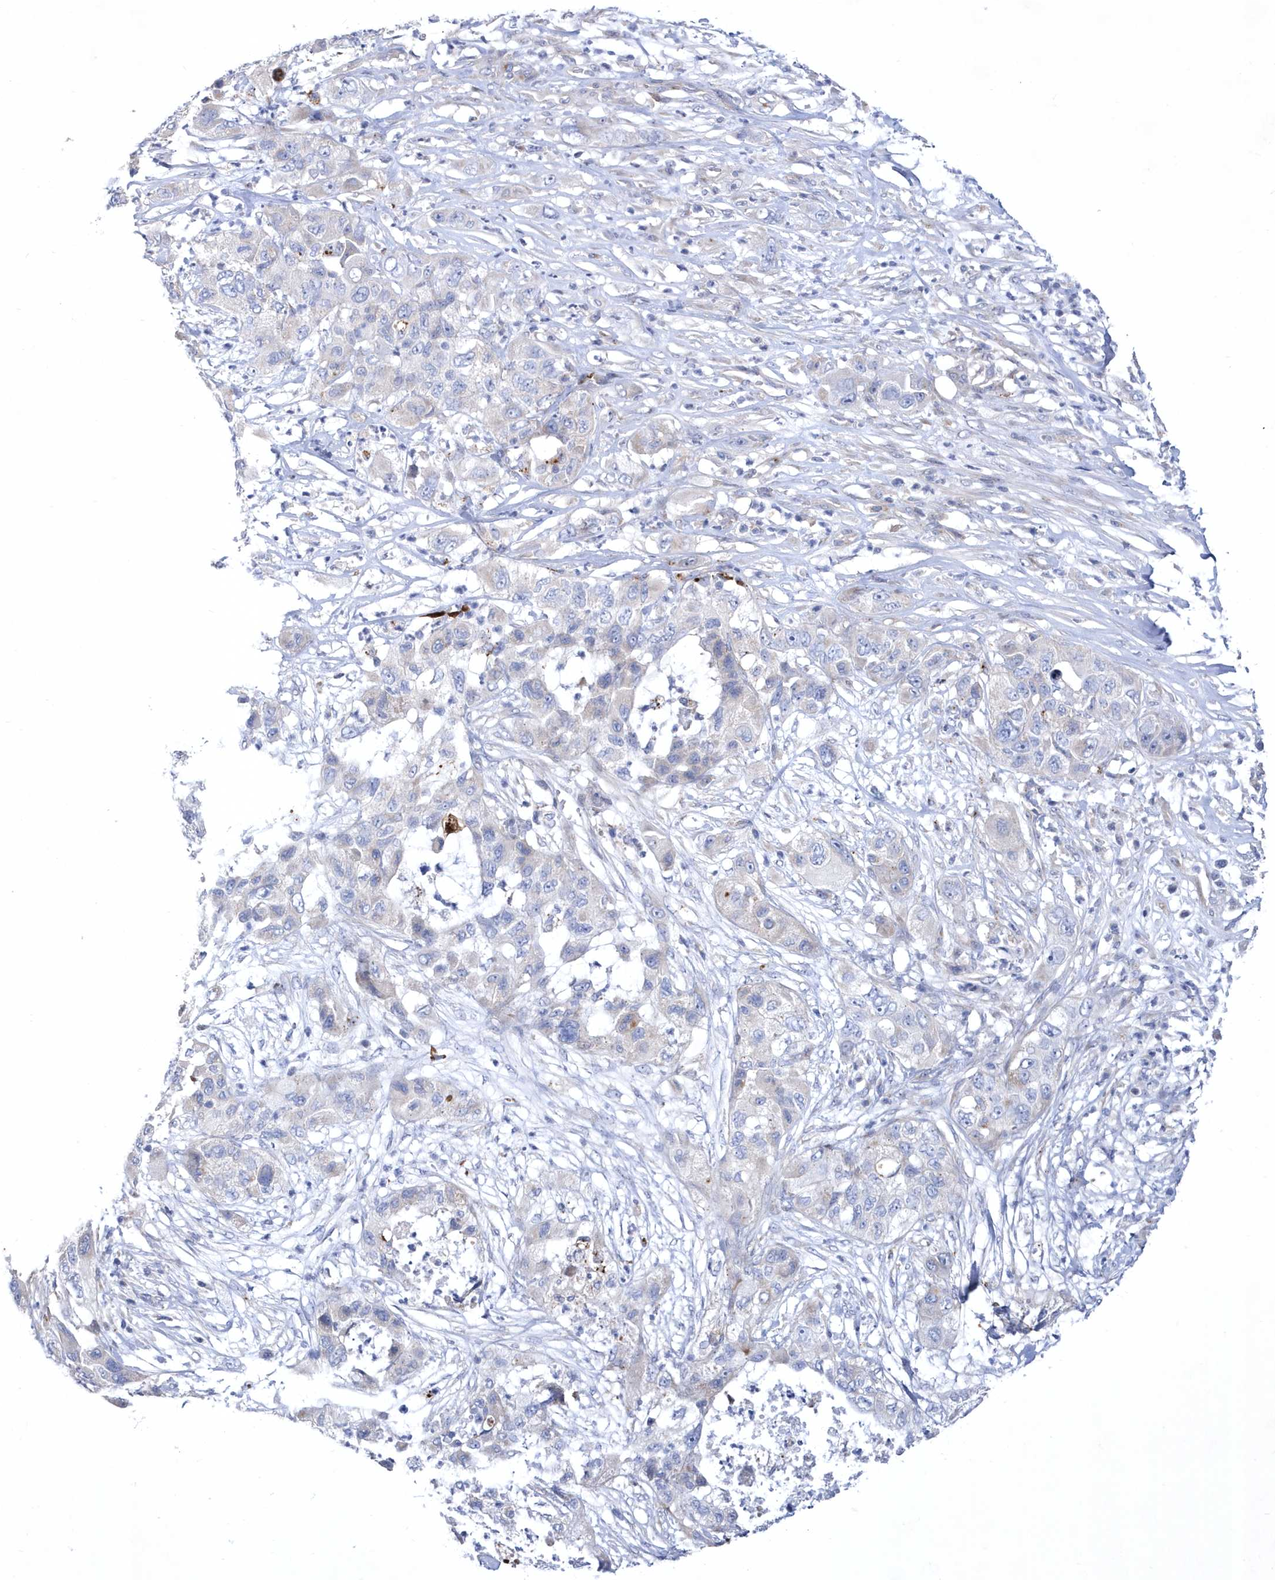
{"staining": {"intensity": "negative", "quantity": "none", "location": "none"}, "tissue": "pancreatic cancer", "cell_type": "Tumor cells", "image_type": "cancer", "snomed": [{"axis": "morphology", "description": "Adenocarcinoma, NOS"}, {"axis": "topography", "description": "Pancreas"}], "caption": "Immunohistochemical staining of pancreatic adenocarcinoma demonstrates no significant staining in tumor cells. (DAB (3,3'-diaminobenzidine) immunohistochemistry (IHC) with hematoxylin counter stain).", "gene": "LONRF2", "patient": {"sex": "female", "age": 78}}